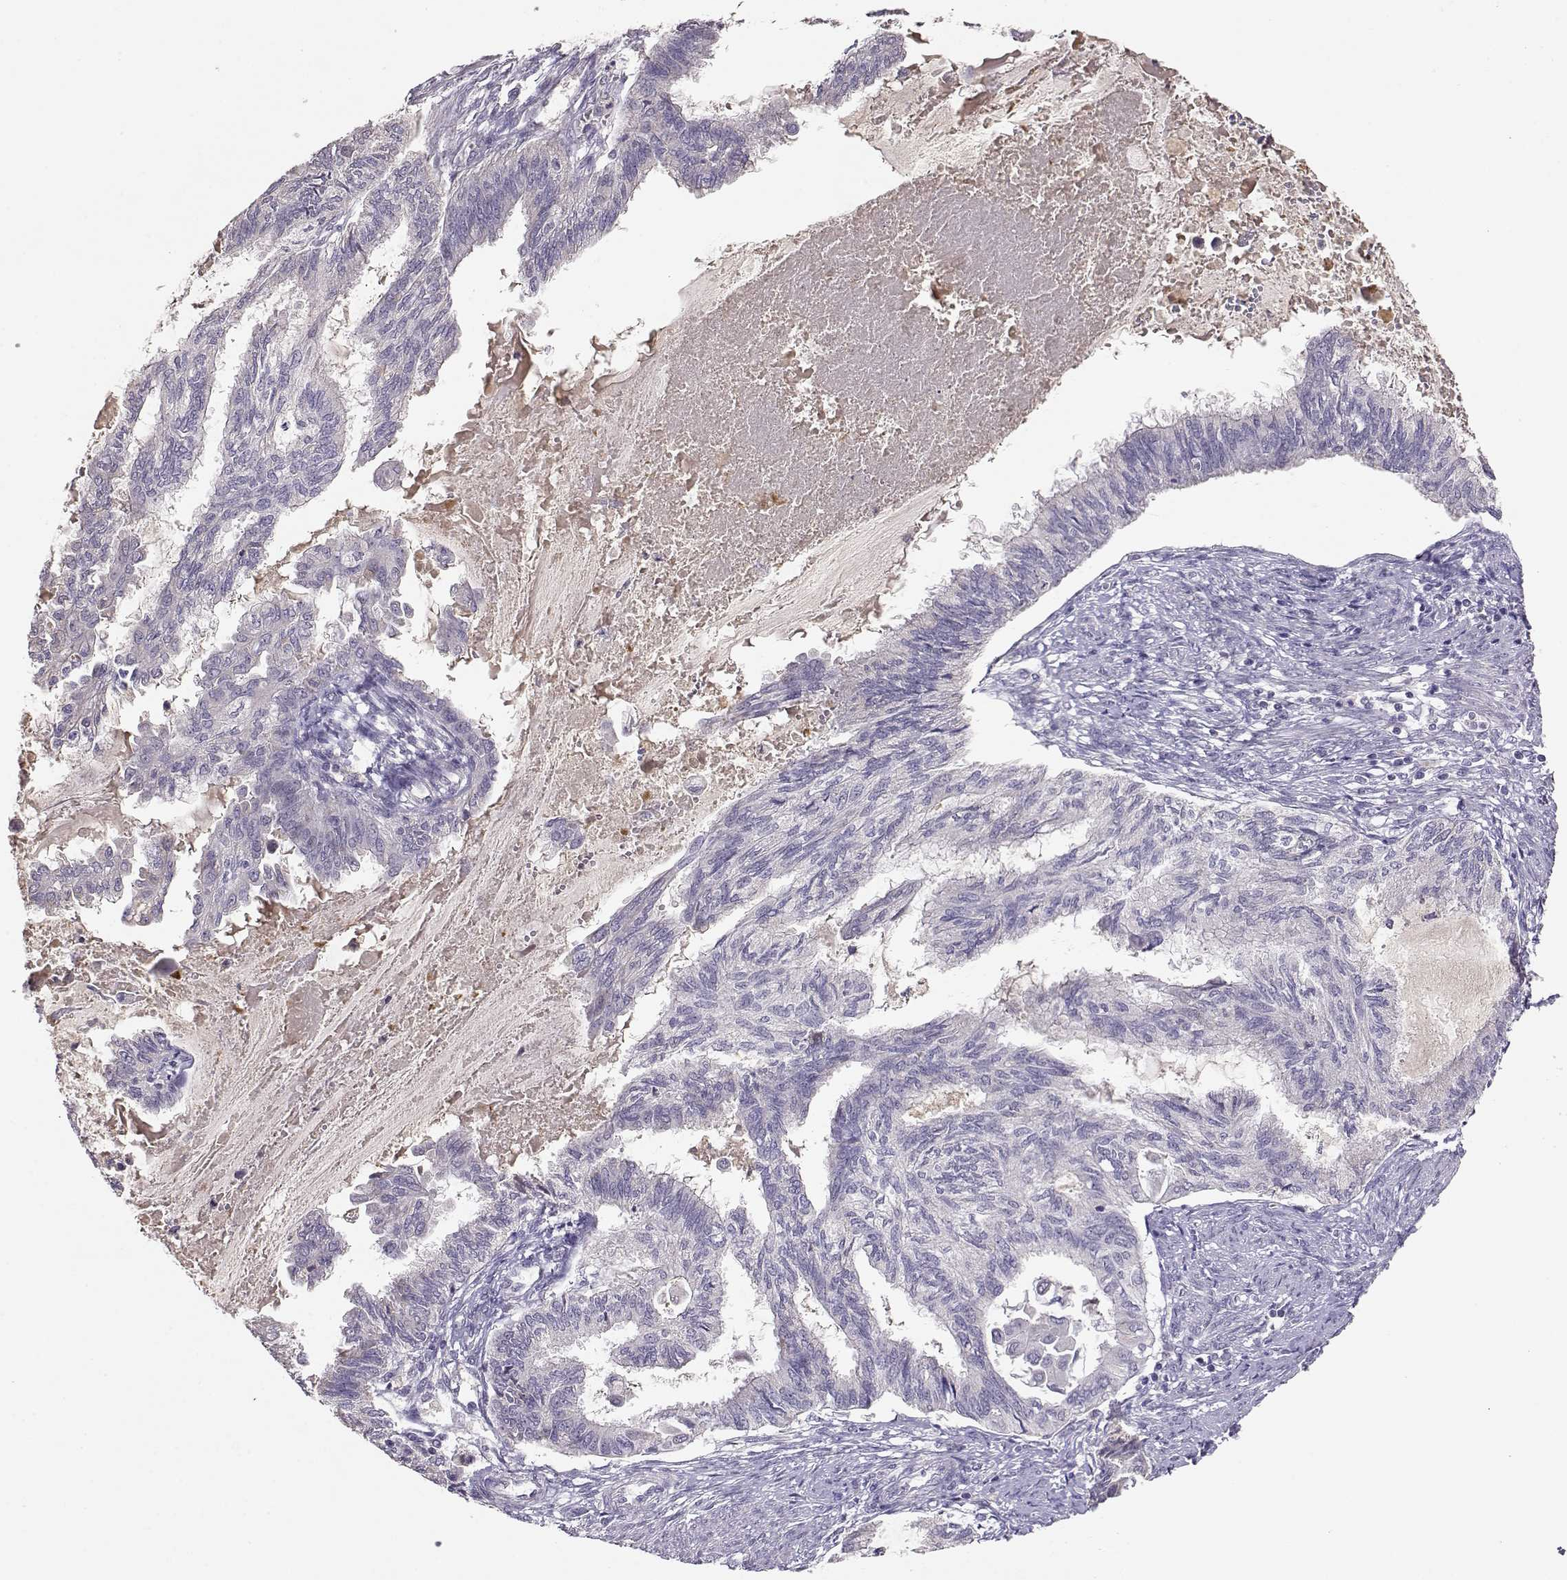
{"staining": {"intensity": "negative", "quantity": "none", "location": "none"}, "tissue": "endometrial cancer", "cell_type": "Tumor cells", "image_type": "cancer", "snomed": [{"axis": "morphology", "description": "Adenocarcinoma, NOS"}, {"axis": "topography", "description": "Endometrium"}], "caption": "Protein analysis of endometrial cancer (adenocarcinoma) demonstrates no significant positivity in tumor cells.", "gene": "TACR1", "patient": {"sex": "female", "age": 86}}